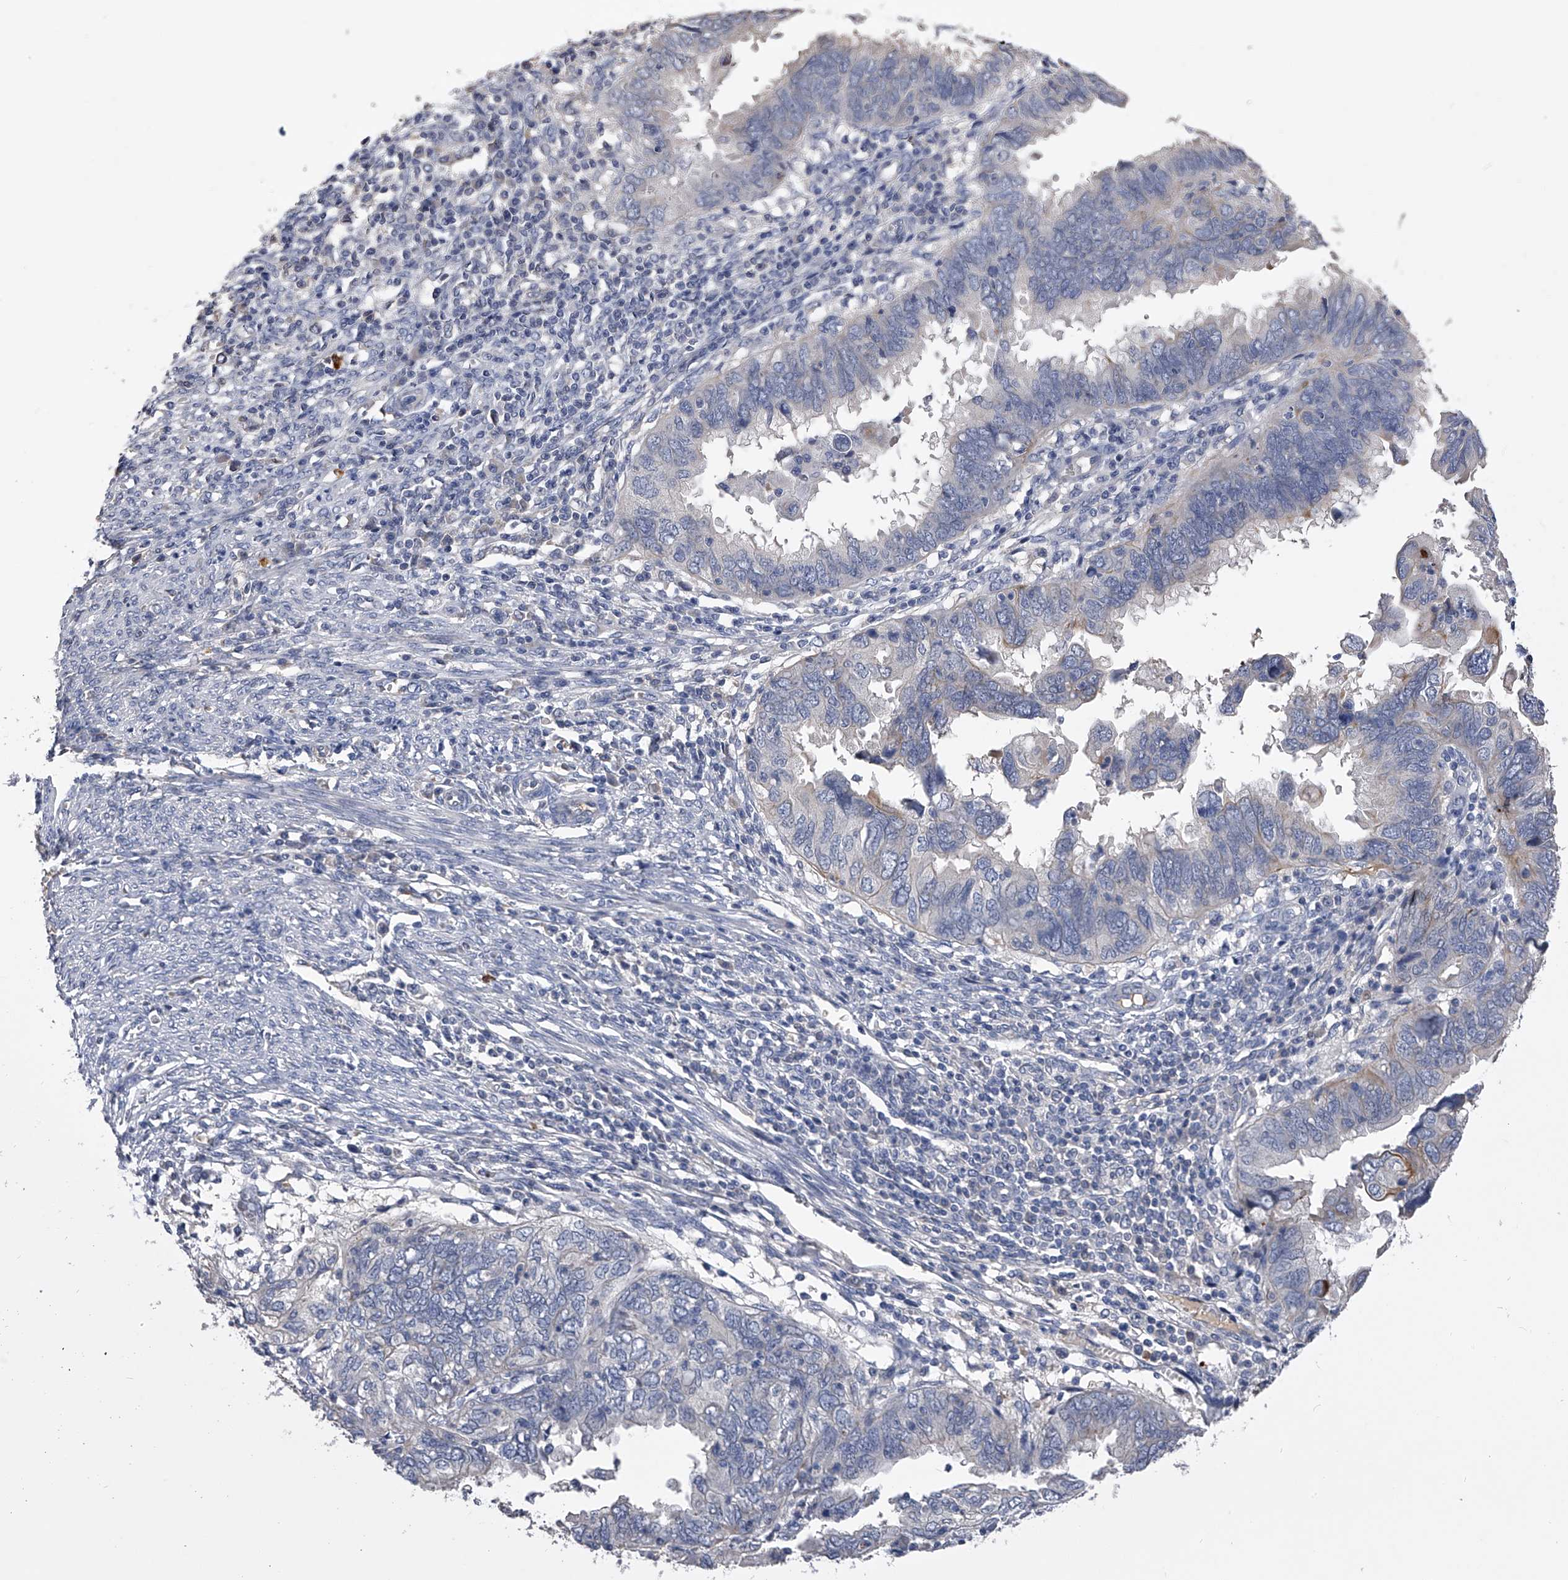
{"staining": {"intensity": "moderate", "quantity": "<25%", "location": "cytoplasmic/membranous"}, "tissue": "endometrial cancer", "cell_type": "Tumor cells", "image_type": "cancer", "snomed": [{"axis": "morphology", "description": "Adenocarcinoma, NOS"}, {"axis": "topography", "description": "Uterus"}], "caption": "A high-resolution micrograph shows immunohistochemistry (IHC) staining of endometrial adenocarcinoma, which exhibits moderate cytoplasmic/membranous expression in about <25% of tumor cells.", "gene": "MDN1", "patient": {"sex": "female", "age": 77}}